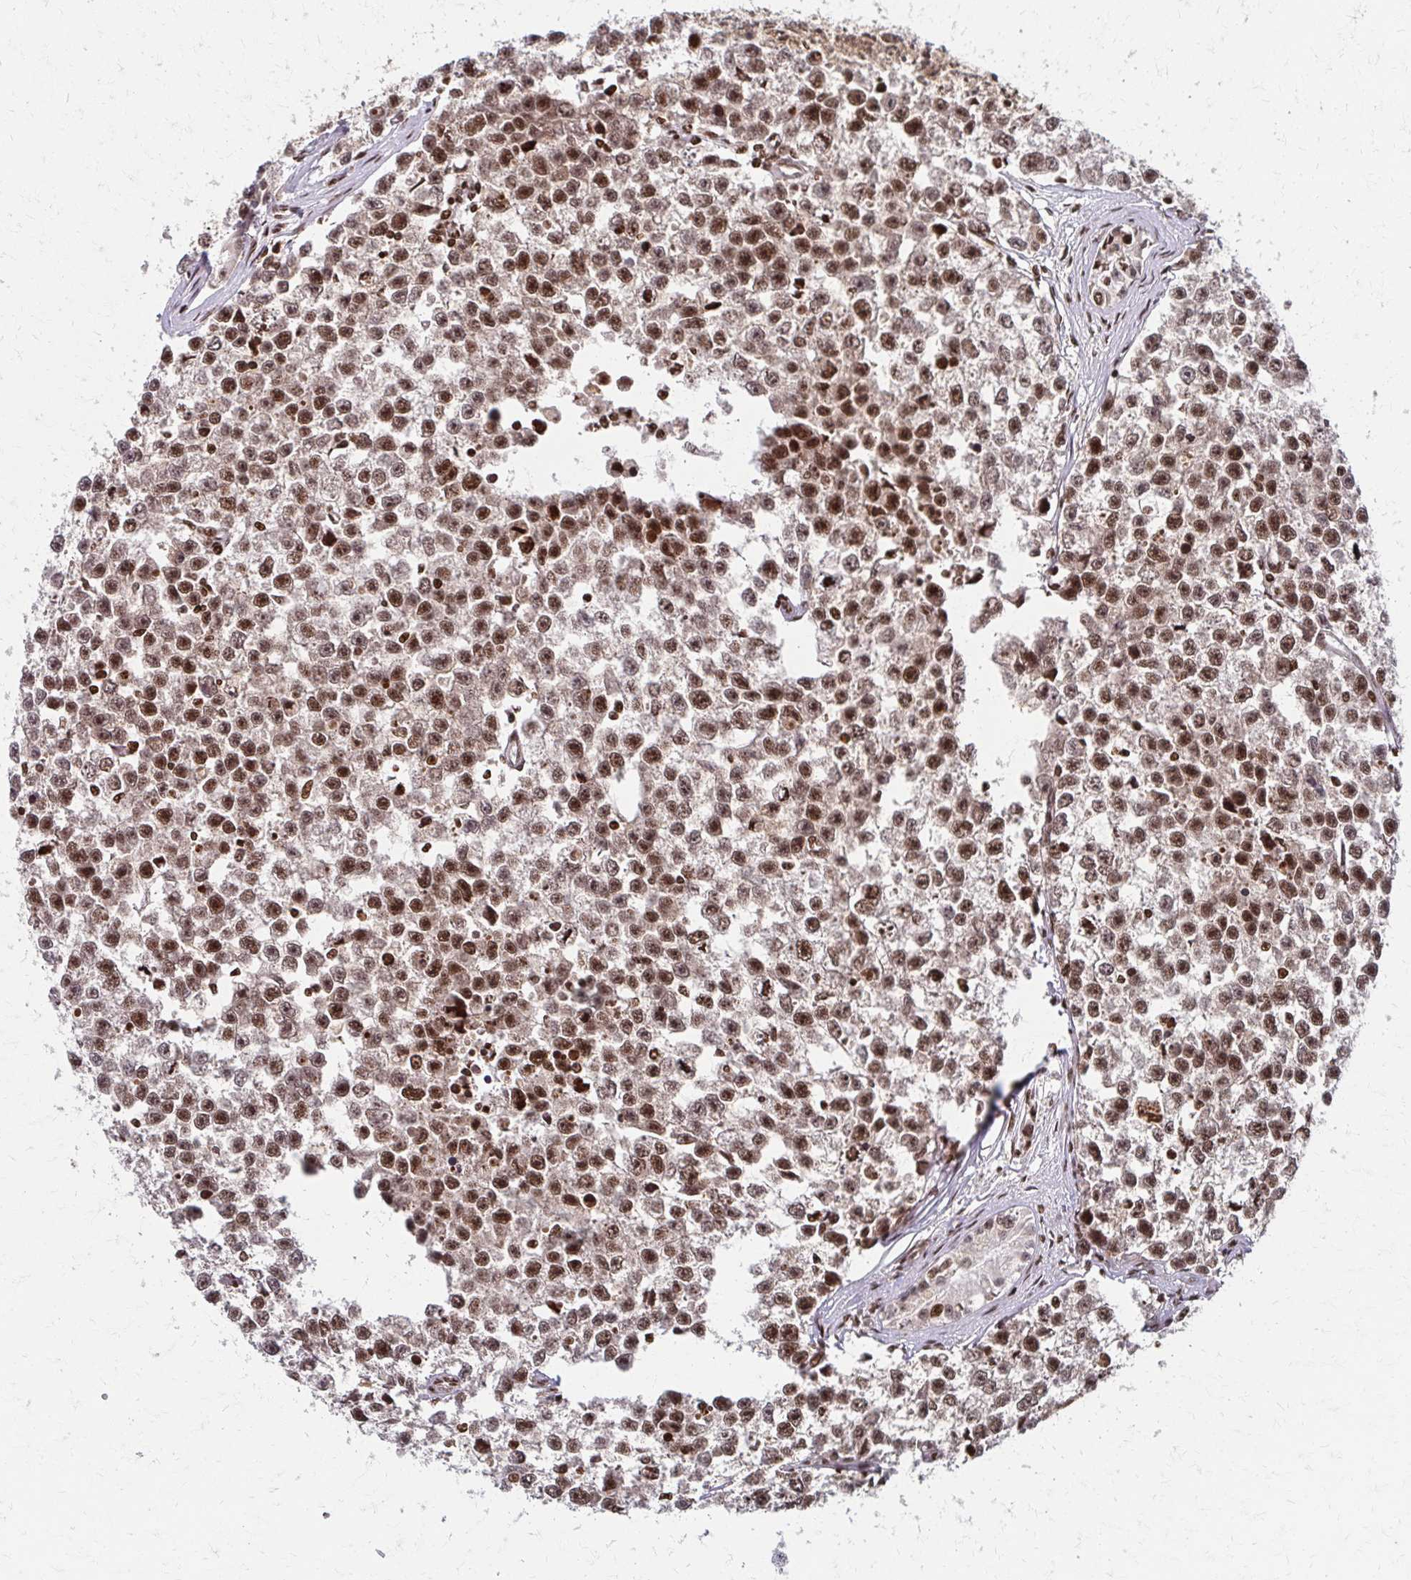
{"staining": {"intensity": "moderate", "quantity": ">75%", "location": "nuclear"}, "tissue": "testis cancer", "cell_type": "Tumor cells", "image_type": "cancer", "snomed": [{"axis": "morphology", "description": "Seminoma, NOS"}, {"axis": "topography", "description": "Testis"}], "caption": "Protein analysis of seminoma (testis) tissue demonstrates moderate nuclear positivity in about >75% of tumor cells. Nuclei are stained in blue.", "gene": "PSMD7", "patient": {"sex": "male", "age": 26}}